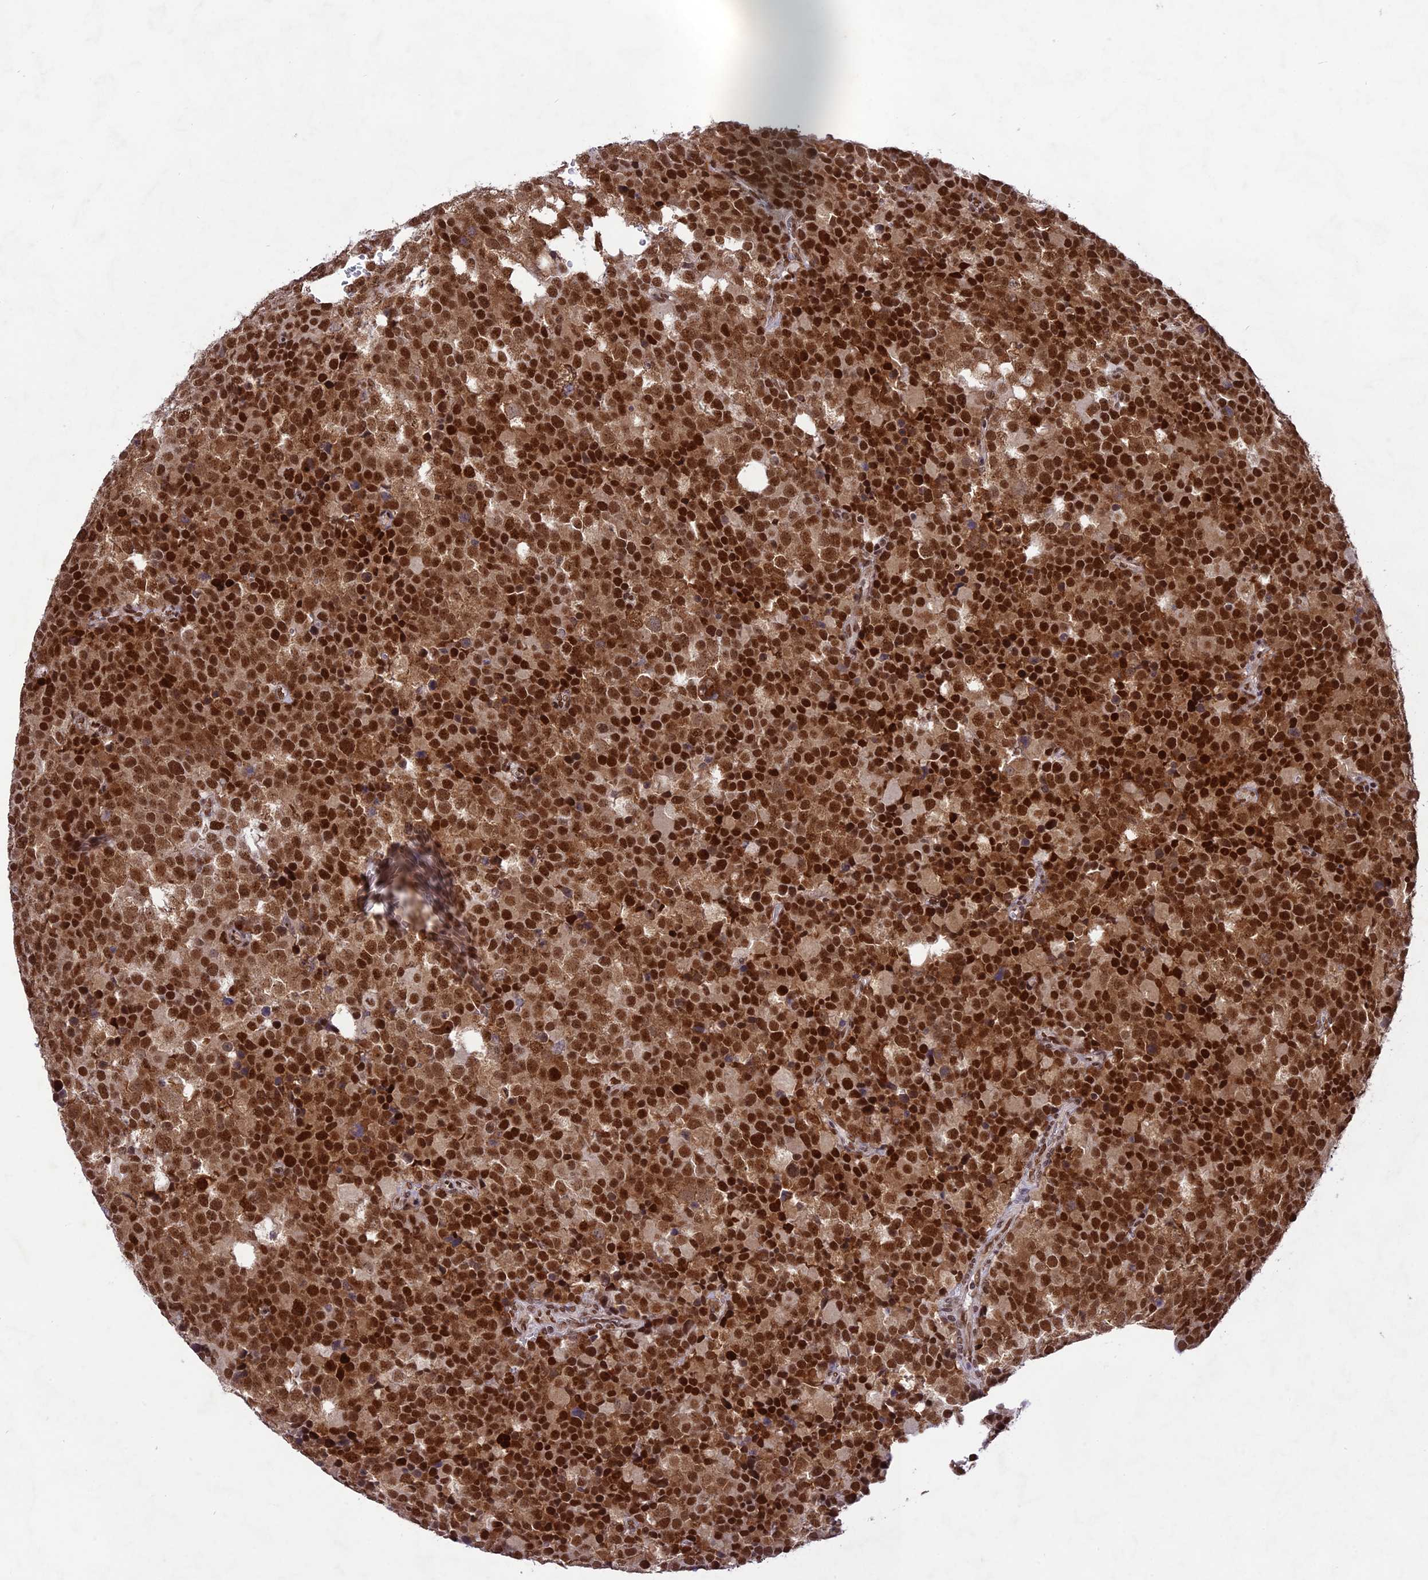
{"staining": {"intensity": "strong", "quantity": ">75%", "location": "nuclear"}, "tissue": "testis cancer", "cell_type": "Tumor cells", "image_type": "cancer", "snomed": [{"axis": "morphology", "description": "Seminoma, NOS"}, {"axis": "topography", "description": "Testis"}], "caption": "The image reveals immunohistochemical staining of testis seminoma. There is strong nuclear expression is present in about >75% of tumor cells. The protein of interest is shown in brown color, while the nuclei are stained blue.", "gene": "DDX1", "patient": {"sex": "male", "age": 71}}